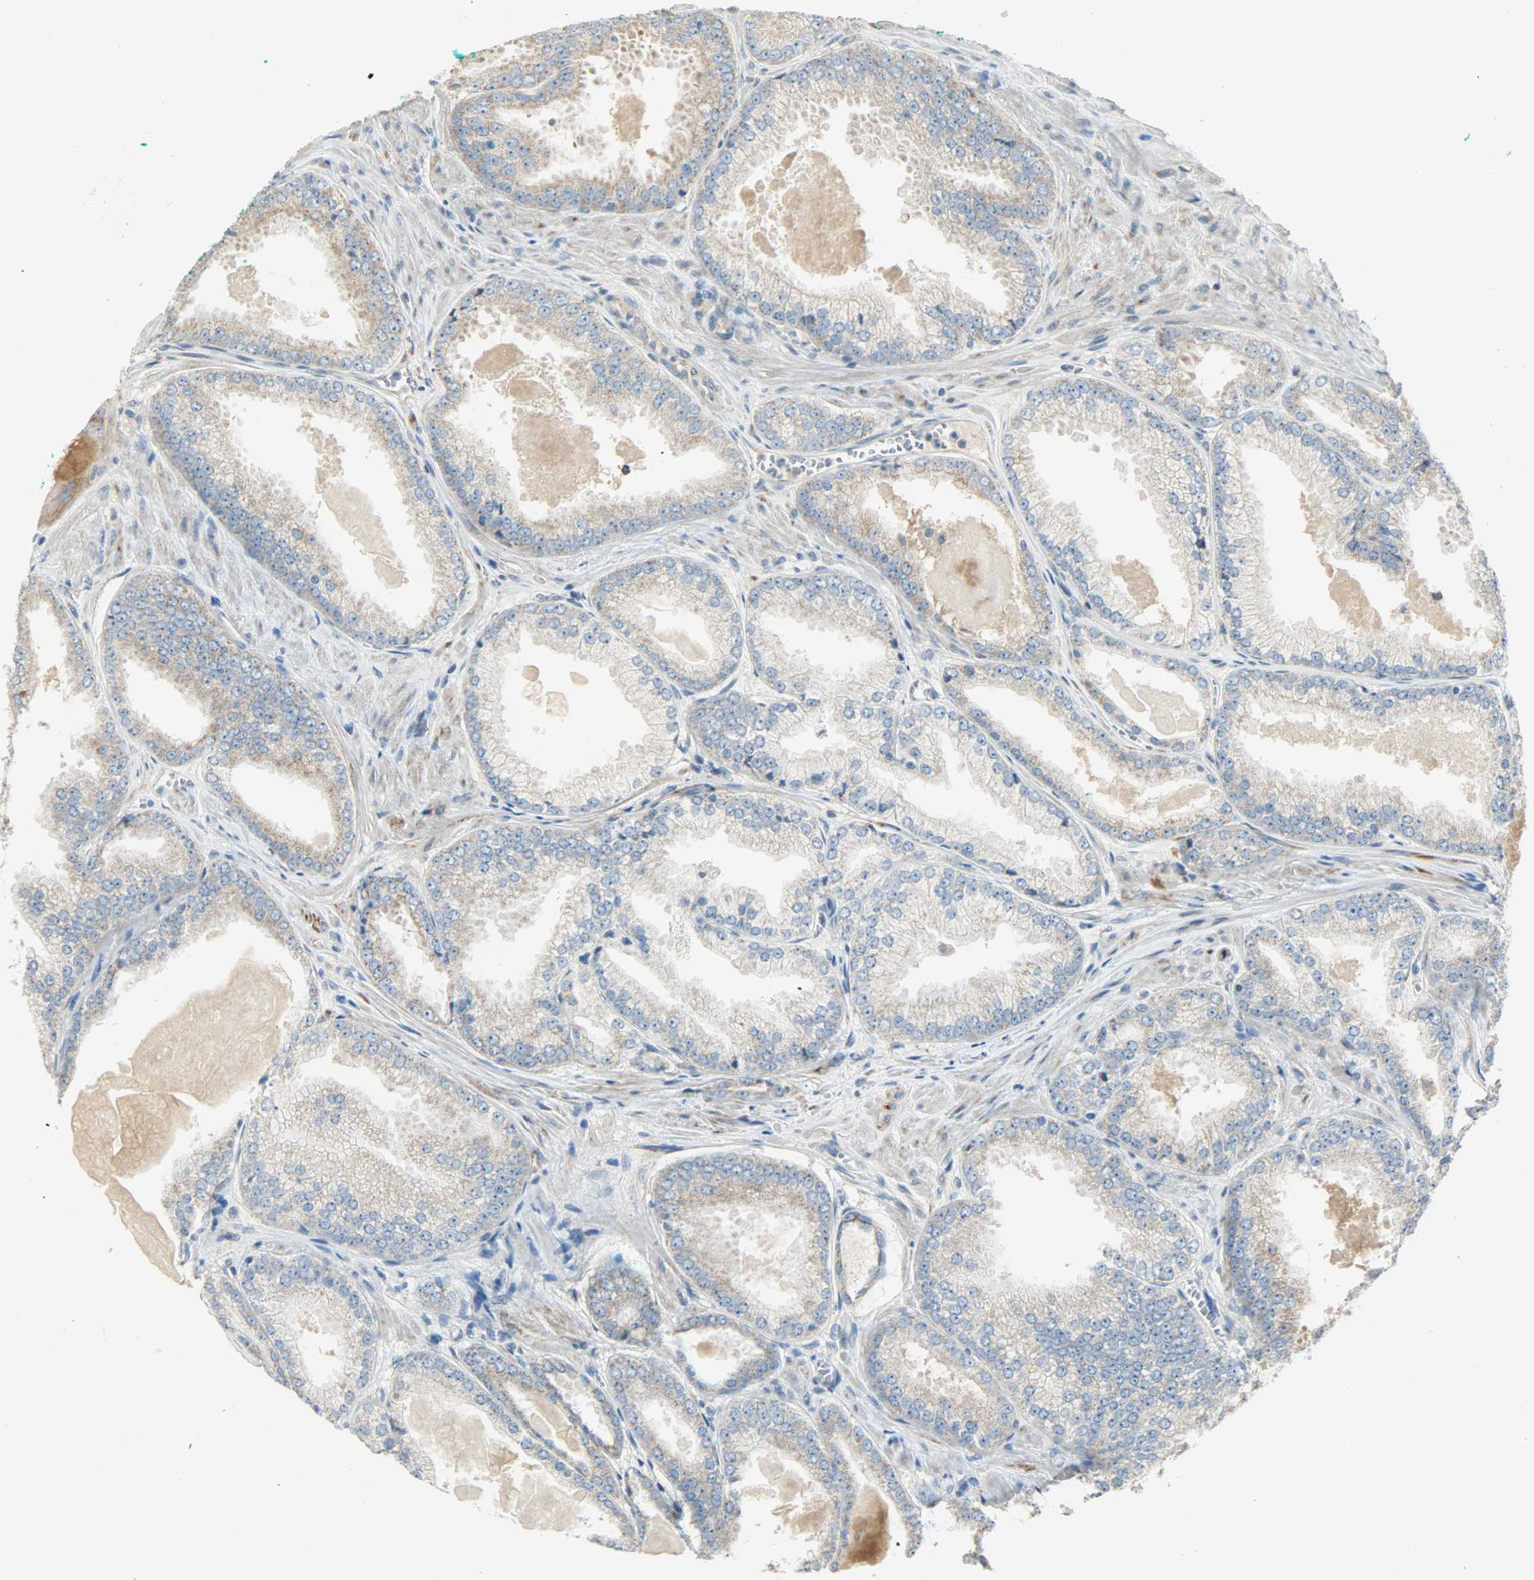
{"staining": {"intensity": "negative", "quantity": "none", "location": "none"}, "tissue": "prostate cancer", "cell_type": "Tumor cells", "image_type": "cancer", "snomed": [{"axis": "morphology", "description": "Adenocarcinoma, High grade"}, {"axis": "topography", "description": "Prostate"}], "caption": "This is an immunohistochemistry (IHC) image of prostate cancer. There is no staining in tumor cells.", "gene": "NNT", "patient": {"sex": "male", "age": 61}}